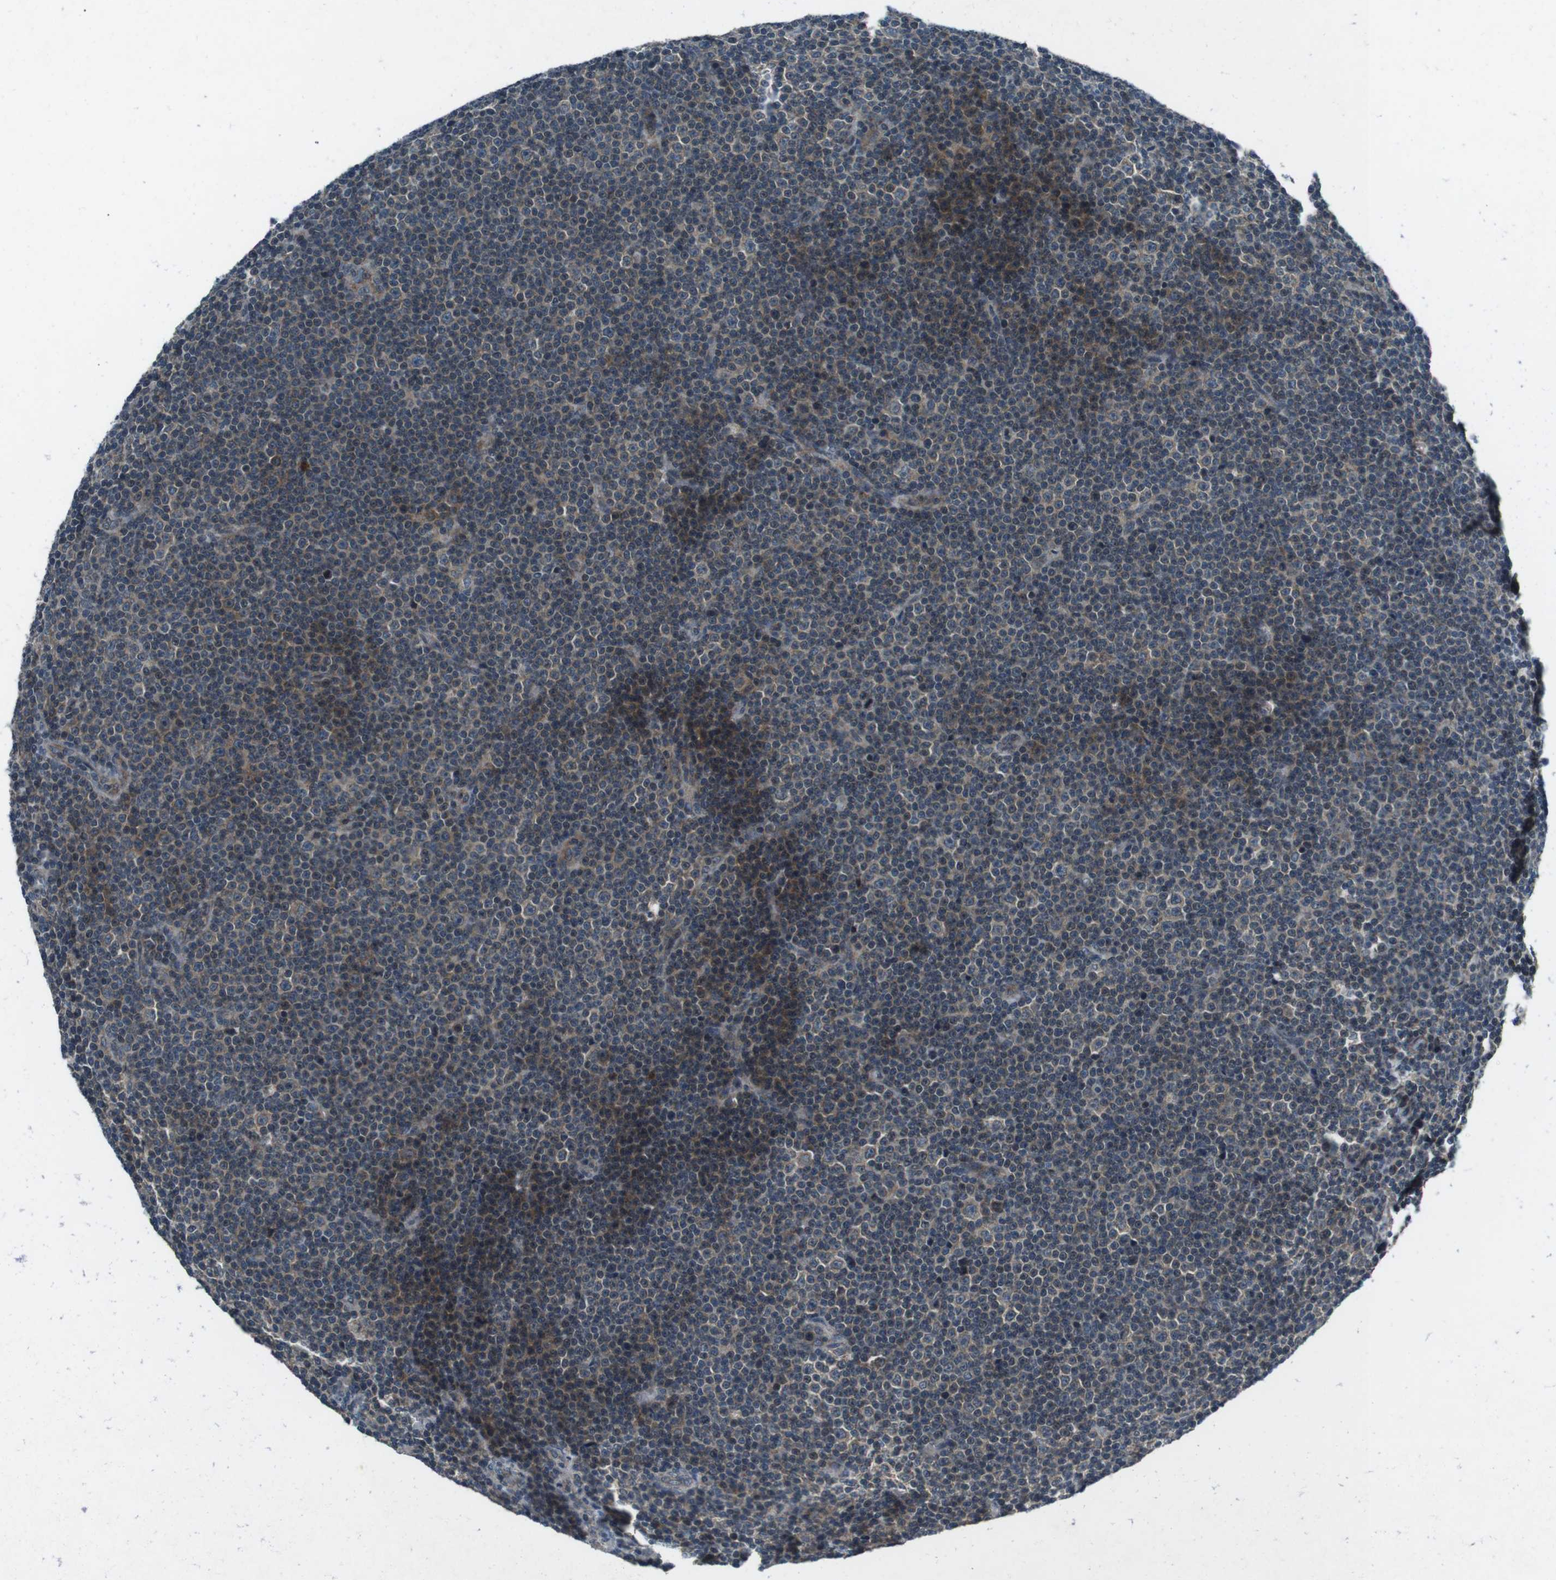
{"staining": {"intensity": "weak", "quantity": "25%-75%", "location": "cytoplasmic/membranous"}, "tissue": "lymphoma", "cell_type": "Tumor cells", "image_type": "cancer", "snomed": [{"axis": "morphology", "description": "Malignant lymphoma, non-Hodgkin's type, Low grade"}, {"axis": "topography", "description": "Lymph node"}], "caption": "An IHC image of tumor tissue is shown. Protein staining in brown labels weak cytoplasmic/membranous positivity in lymphoma within tumor cells.", "gene": "CDK16", "patient": {"sex": "female", "age": 67}}